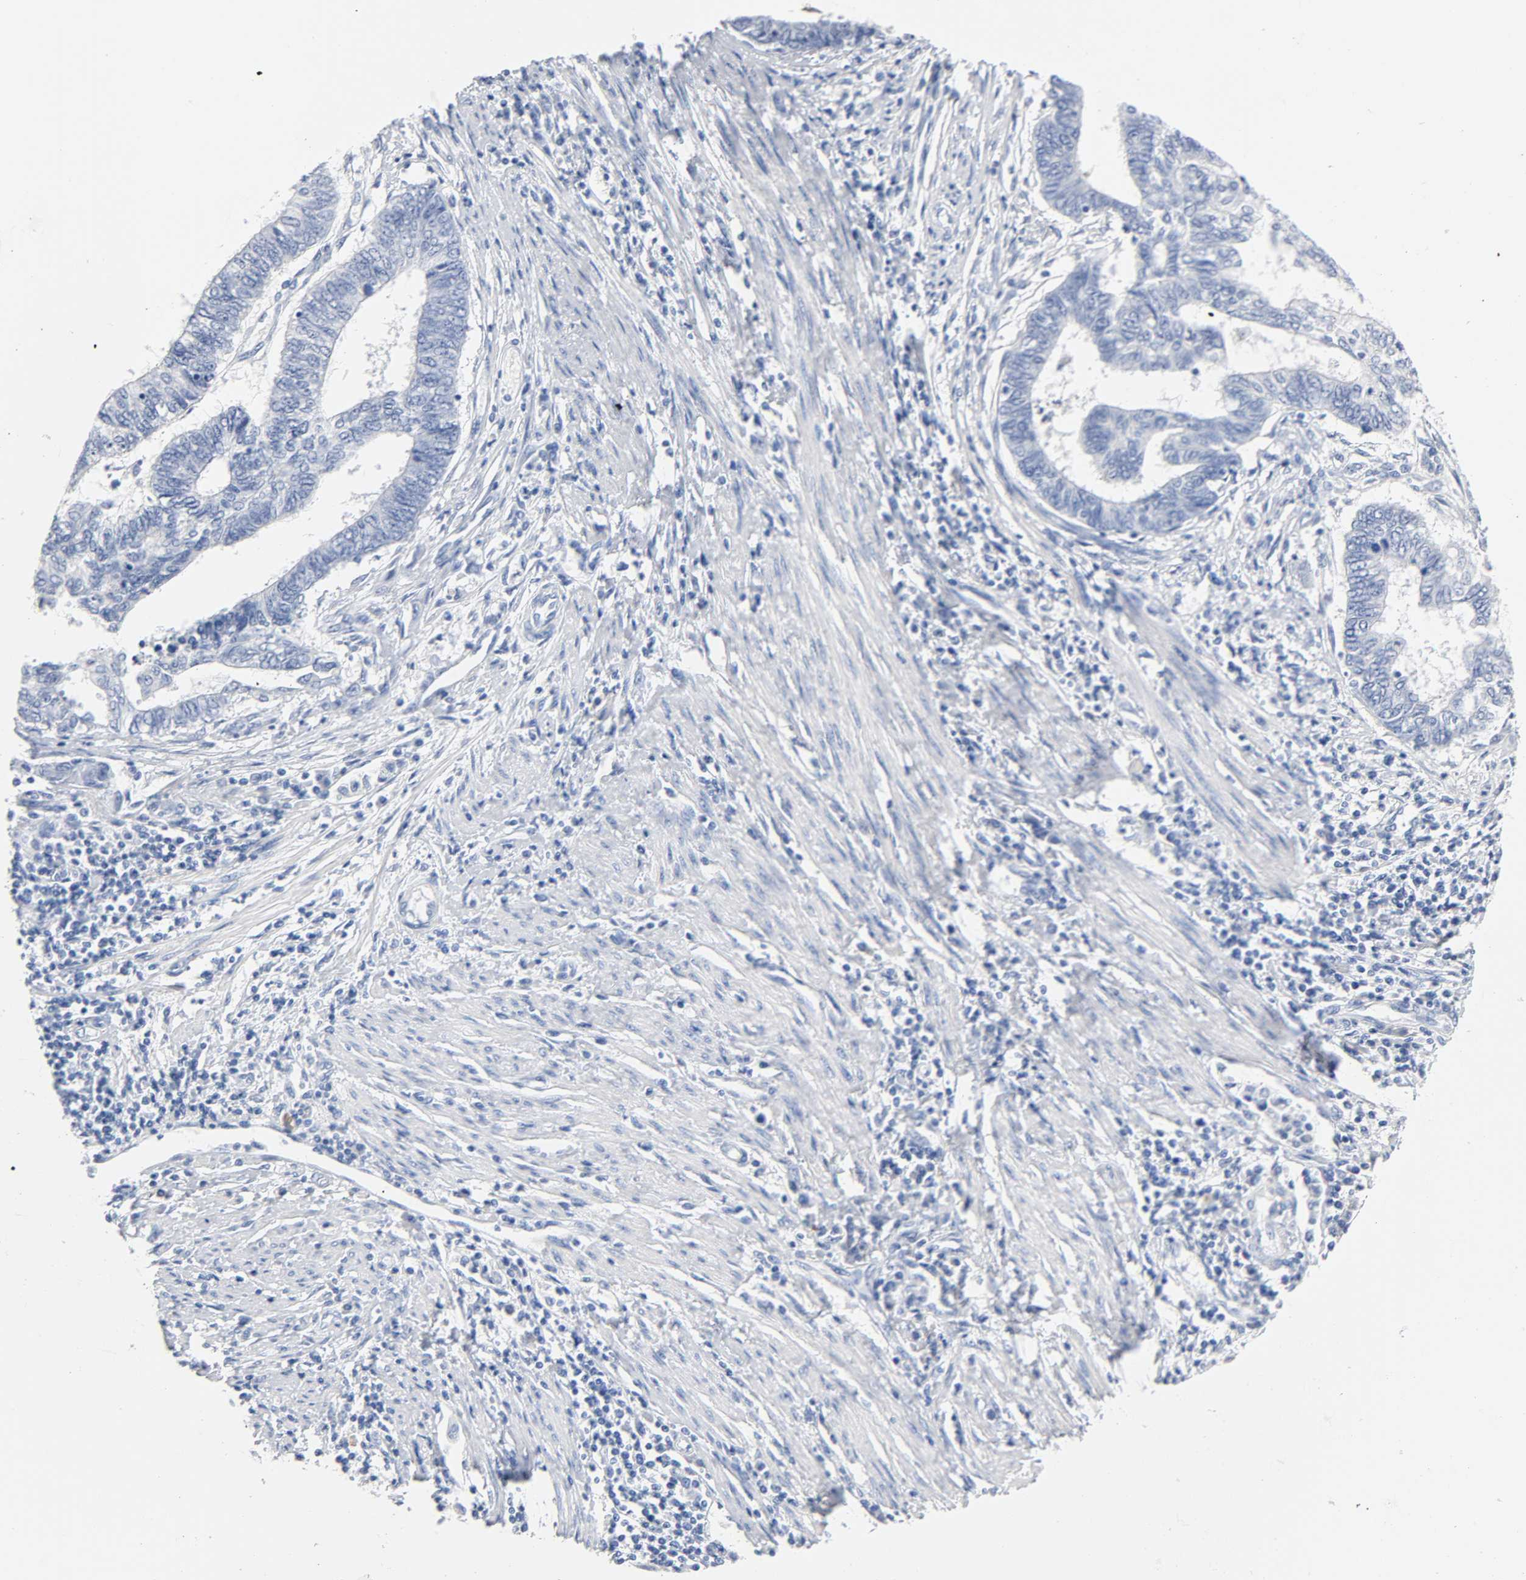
{"staining": {"intensity": "negative", "quantity": "none", "location": "none"}, "tissue": "endometrial cancer", "cell_type": "Tumor cells", "image_type": "cancer", "snomed": [{"axis": "morphology", "description": "Adenocarcinoma, NOS"}, {"axis": "topography", "description": "Uterus"}, {"axis": "topography", "description": "Endometrium"}], "caption": "Tumor cells are negative for brown protein staining in endometrial cancer (adenocarcinoma). The staining was performed using DAB to visualize the protein expression in brown, while the nuclei were stained in blue with hematoxylin (Magnification: 20x).", "gene": "ACP3", "patient": {"sex": "female", "age": 70}}